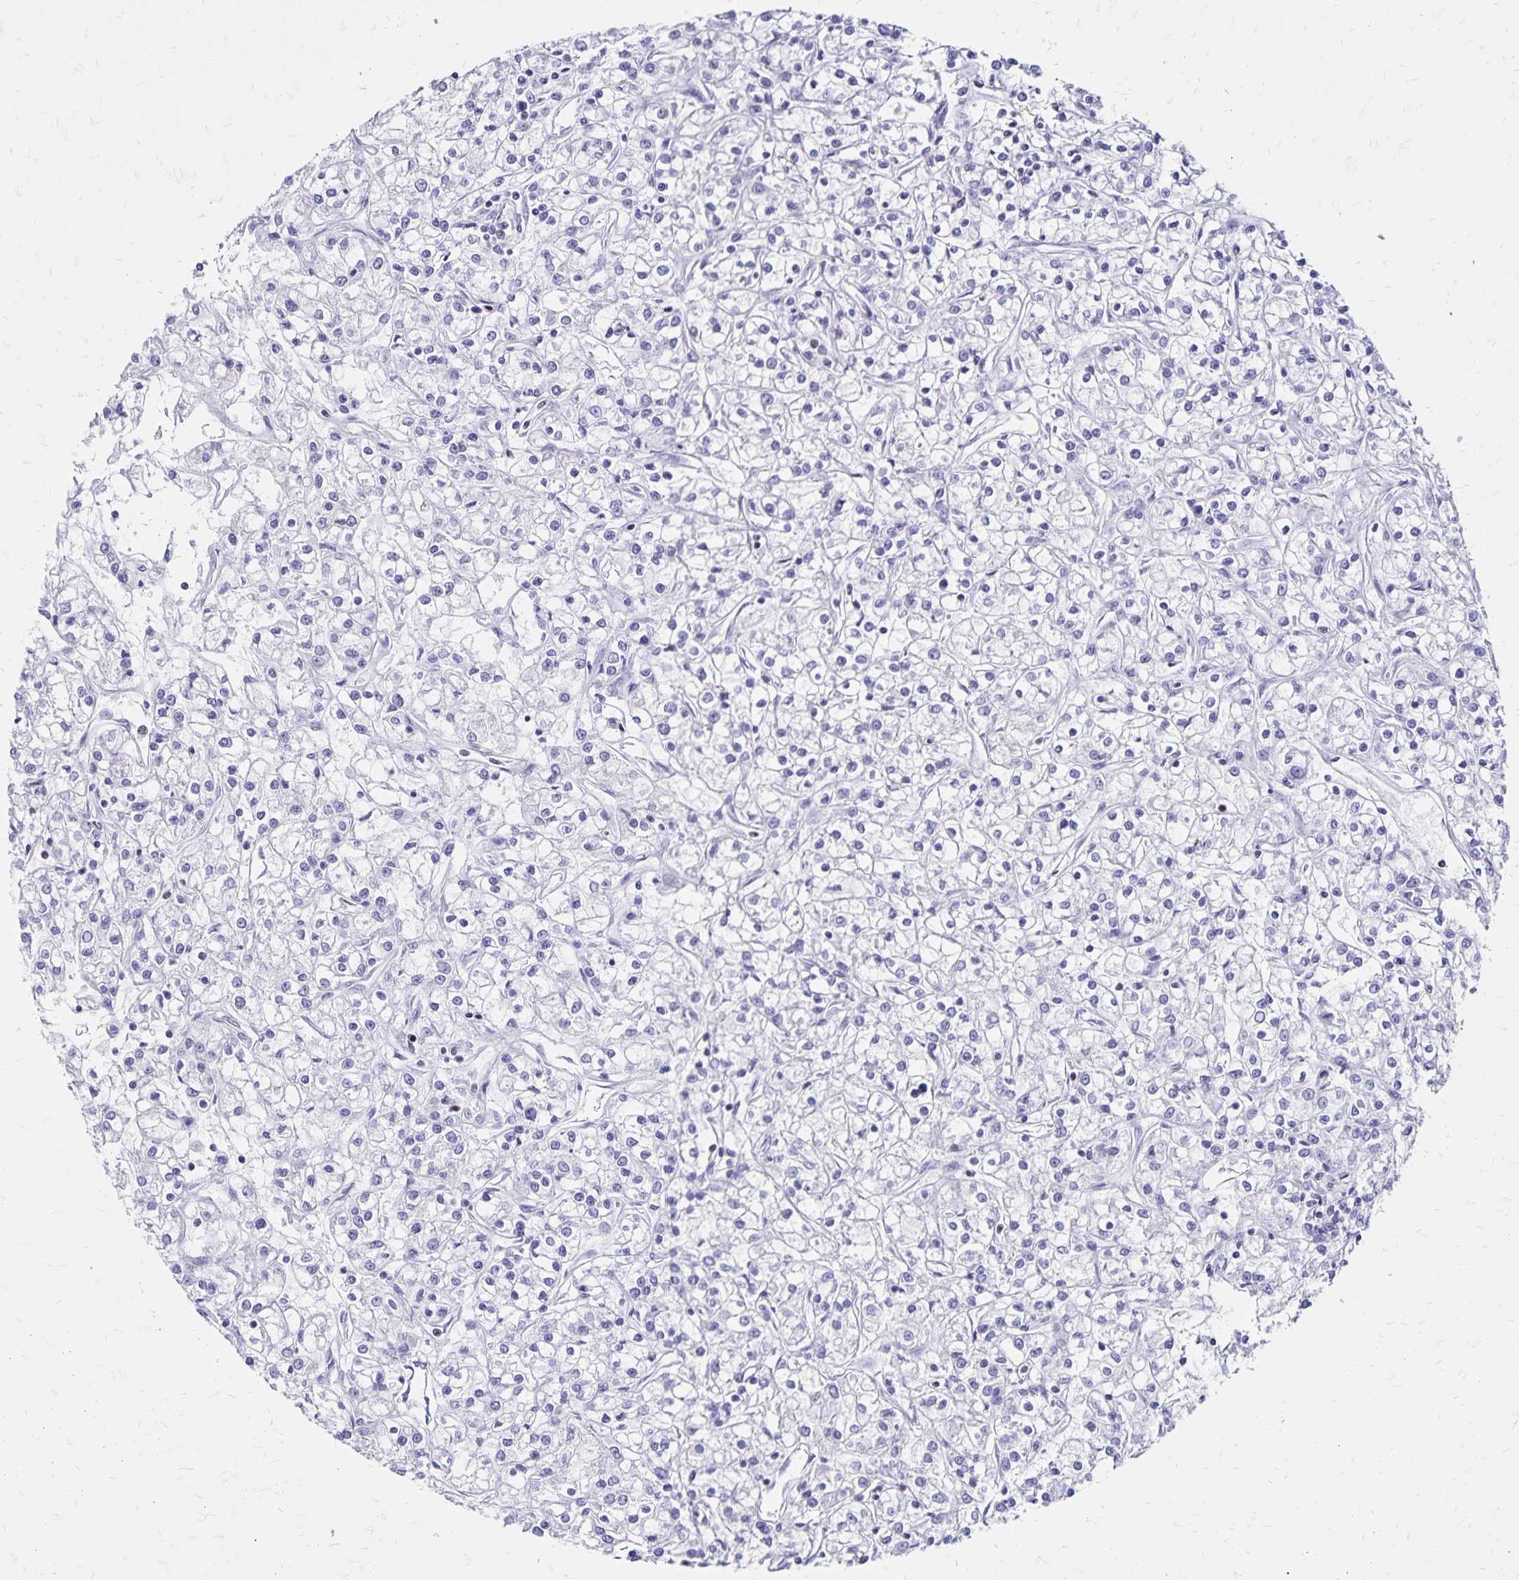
{"staining": {"intensity": "negative", "quantity": "none", "location": "none"}, "tissue": "renal cancer", "cell_type": "Tumor cells", "image_type": "cancer", "snomed": [{"axis": "morphology", "description": "Adenocarcinoma, NOS"}, {"axis": "topography", "description": "Kidney"}], "caption": "Photomicrograph shows no protein staining in tumor cells of renal adenocarcinoma tissue.", "gene": "IKZF1", "patient": {"sex": "female", "age": 59}}